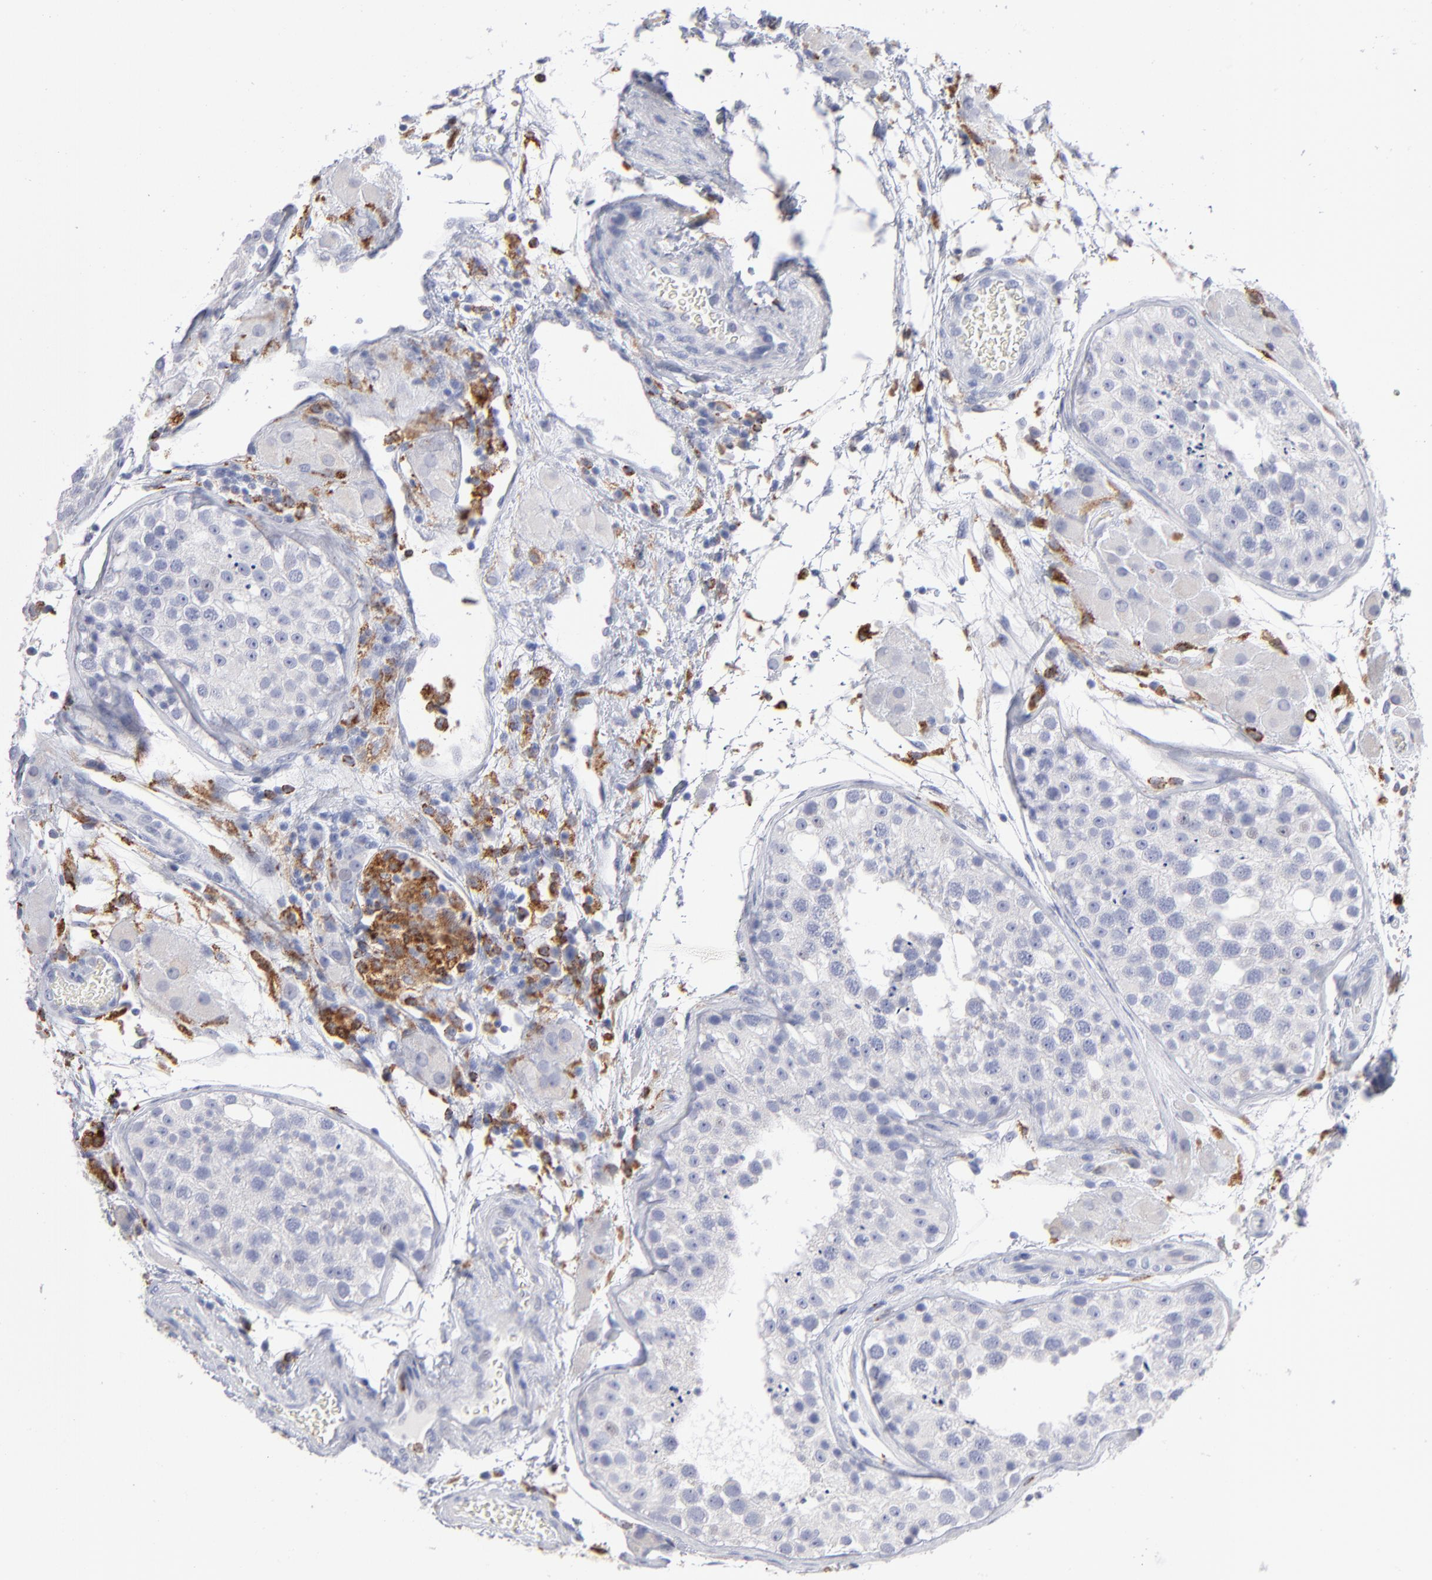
{"staining": {"intensity": "negative", "quantity": "none", "location": "none"}, "tissue": "testis", "cell_type": "Cells in seminiferous ducts", "image_type": "normal", "snomed": [{"axis": "morphology", "description": "Normal tissue, NOS"}, {"axis": "topography", "description": "Testis"}], "caption": "Immunohistochemistry (IHC) histopathology image of benign testis: testis stained with DAB demonstrates no significant protein expression in cells in seminiferous ducts. (Stains: DAB (3,3'-diaminobenzidine) immunohistochemistry (IHC) with hematoxylin counter stain, Microscopy: brightfield microscopy at high magnification).", "gene": "CD180", "patient": {"sex": "male", "age": 26}}